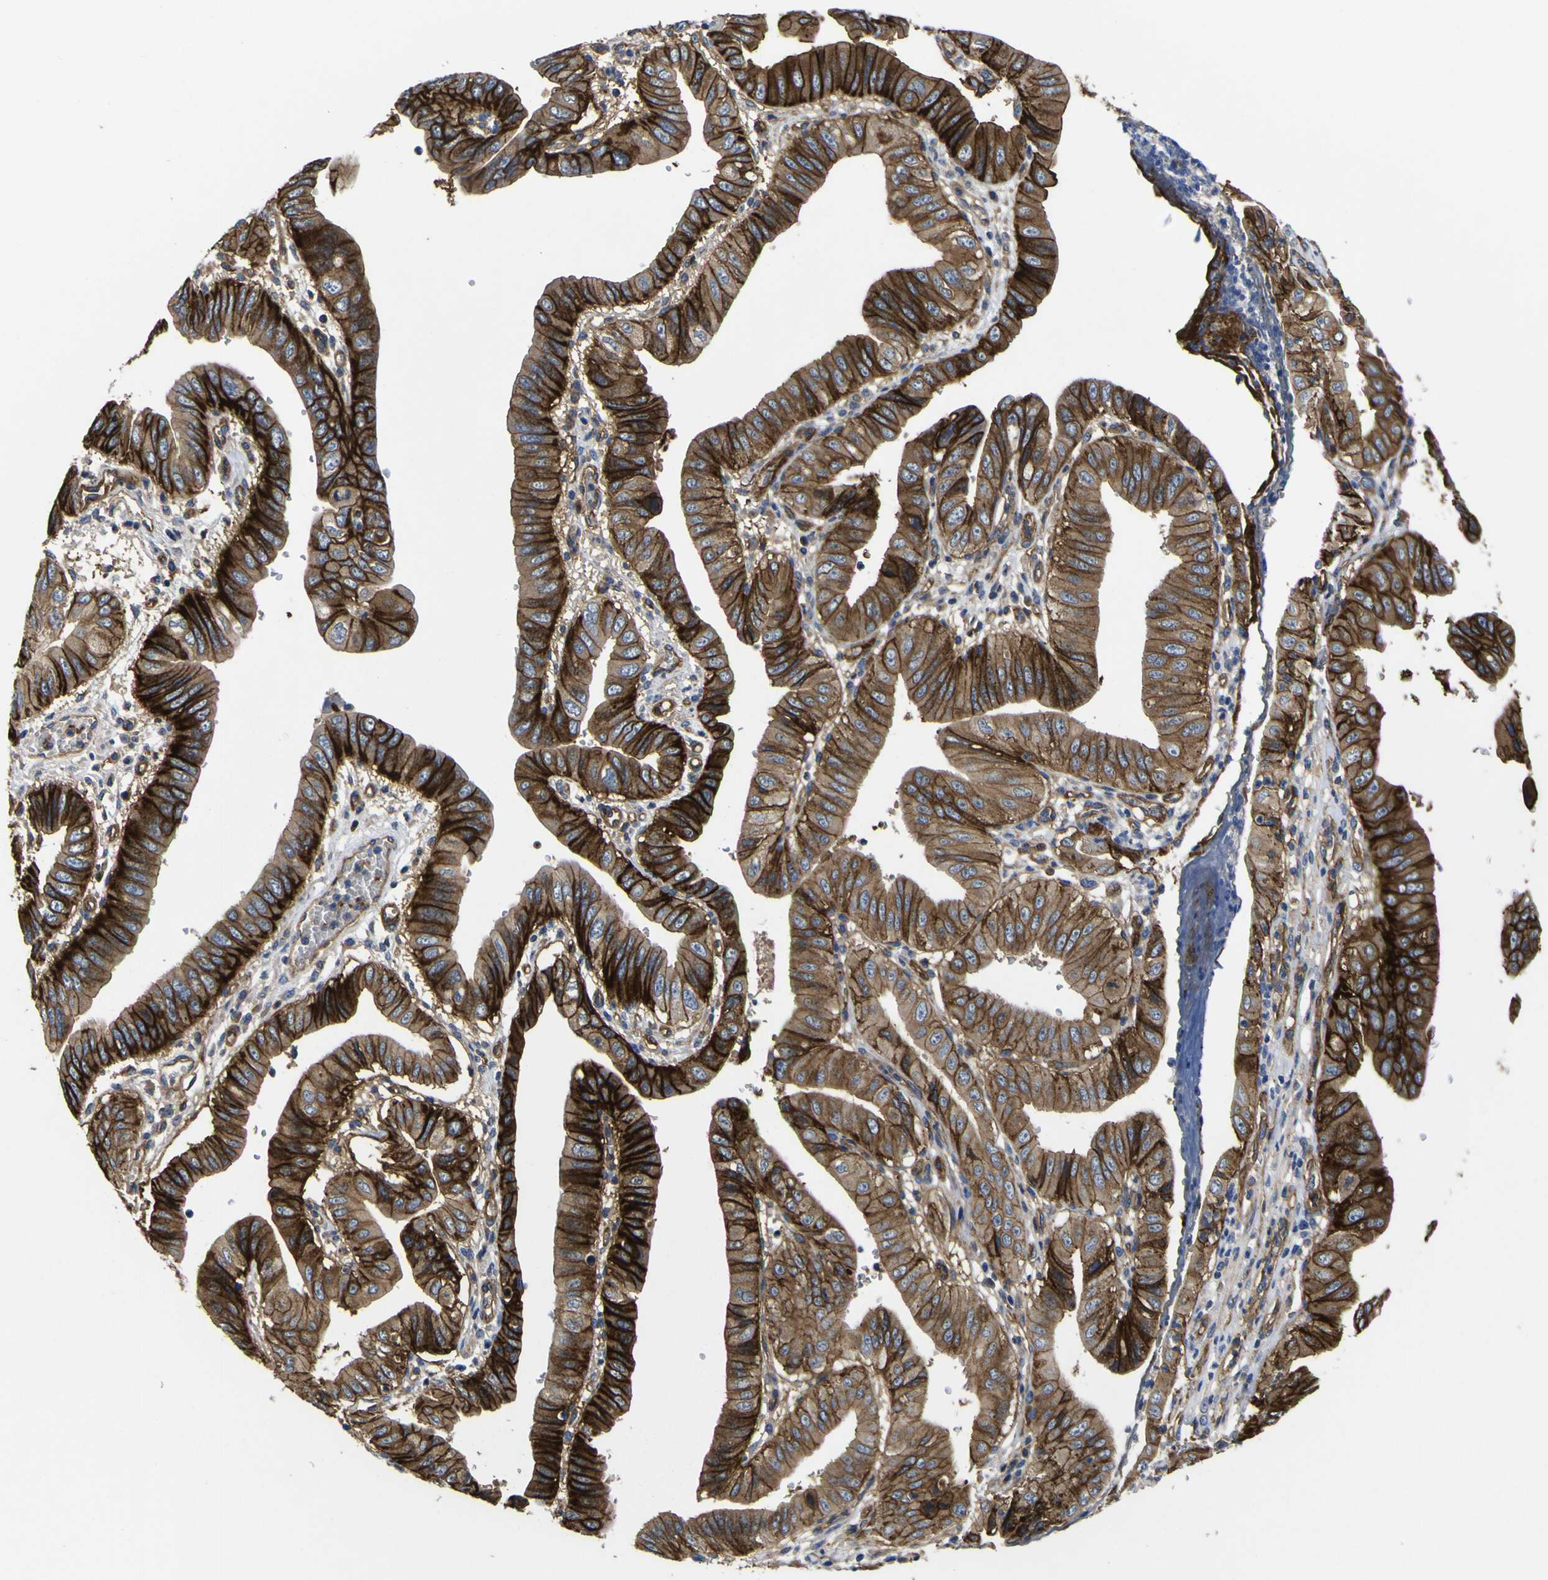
{"staining": {"intensity": "strong", "quantity": ">75%", "location": "cytoplasmic/membranous"}, "tissue": "pancreatic cancer", "cell_type": "Tumor cells", "image_type": "cancer", "snomed": [{"axis": "morphology", "description": "Normal tissue, NOS"}, {"axis": "topography", "description": "Lymph node"}], "caption": "Brown immunohistochemical staining in pancreatic cancer displays strong cytoplasmic/membranous positivity in about >75% of tumor cells.", "gene": "CD151", "patient": {"sex": "male", "age": 50}}